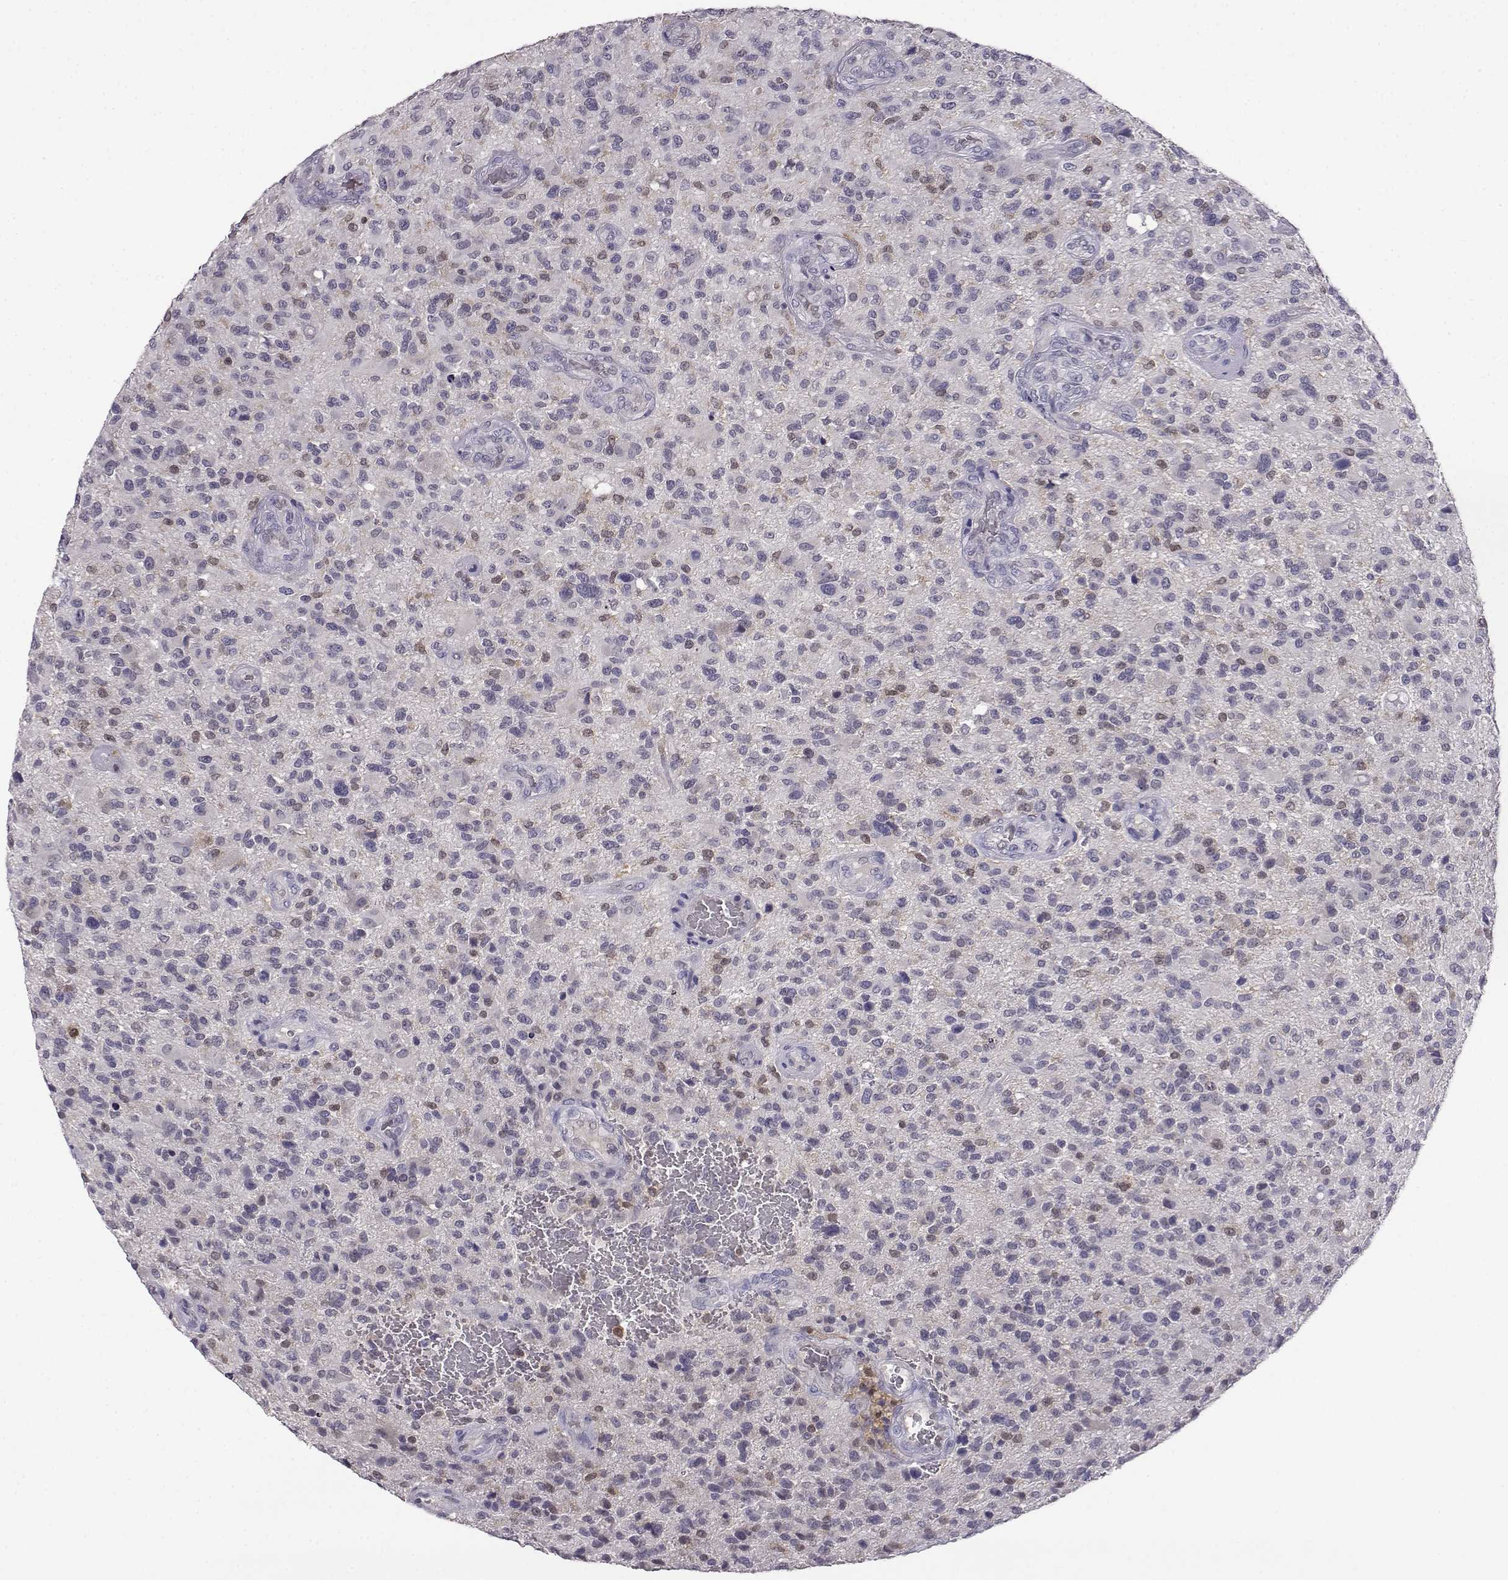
{"staining": {"intensity": "negative", "quantity": "none", "location": "none"}, "tissue": "glioma", "cell_type": "Tumor cells", "image_type": "cancer", "snomed": [{"axis": "morphology", "description": "Glioma, malignant, High grade"}, {"axis": "topography", "description": "Brain"}], "caption": "This is a photomicrograph of IHC staining of malignant glioma (high-grade), which shows no expression in tumor cells.", "gene": "AKR1B1", "patient": {"sex": "male", "age": 47}}